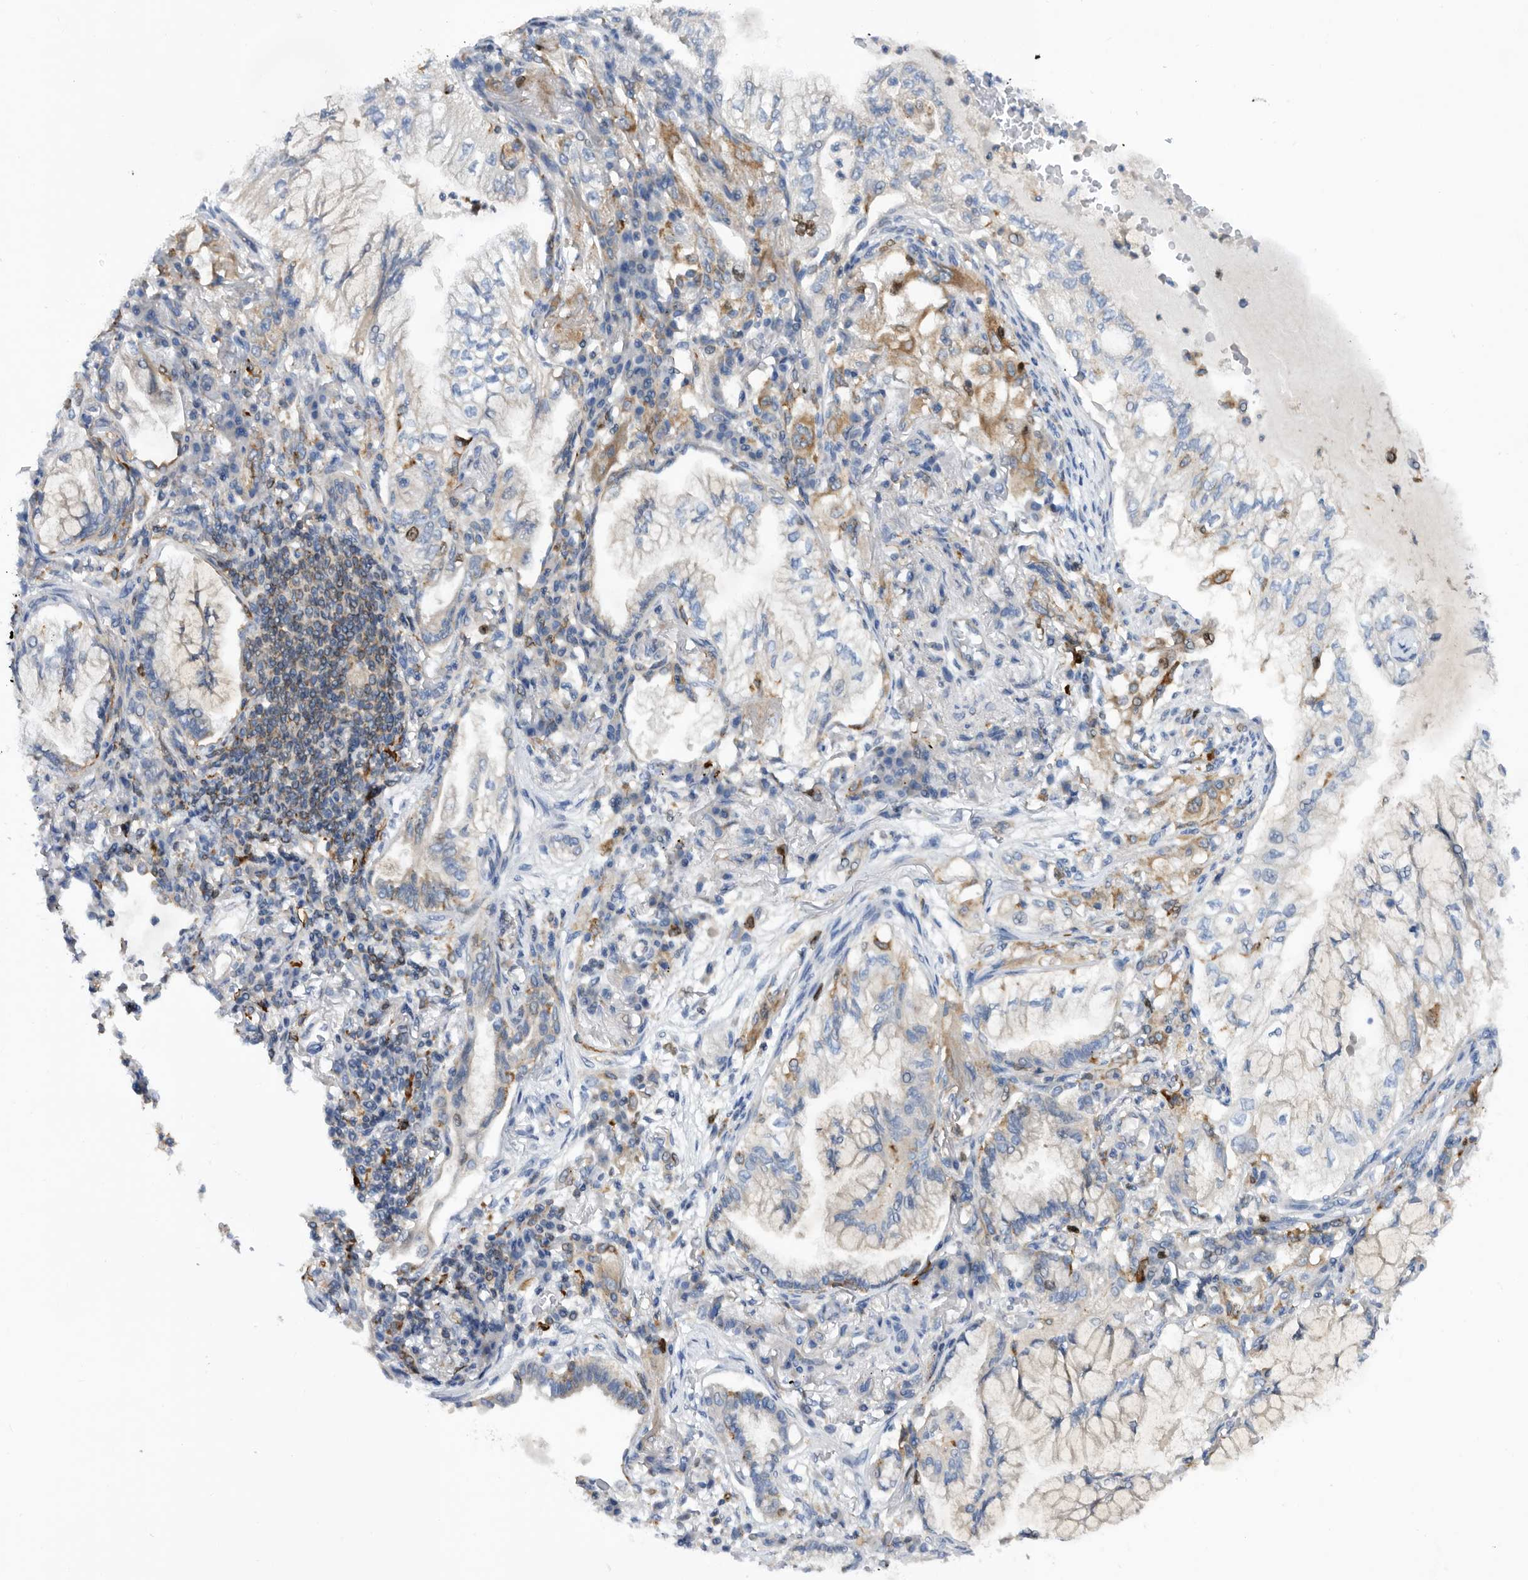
{"staining": {"intensity": "negative", "quantity": "none", "location": "none"}, "tissue": "lung cancer", "cell_type": "Tumor cells", "image_type": "cancer", "snomed": [{"axis": "morphology", "description": "Adenocarcinoma, NOS"}, {"axis": "topography", "description": "Lung"}], "caption": "Micrograph shows no significant protein staining in tumor cells of lung cancer. (Brightfield microscopy of DAB immunohistochemistry at high magnification).", "gene": "ATAD2", "patient": {"sex": "female", "age": 70}}